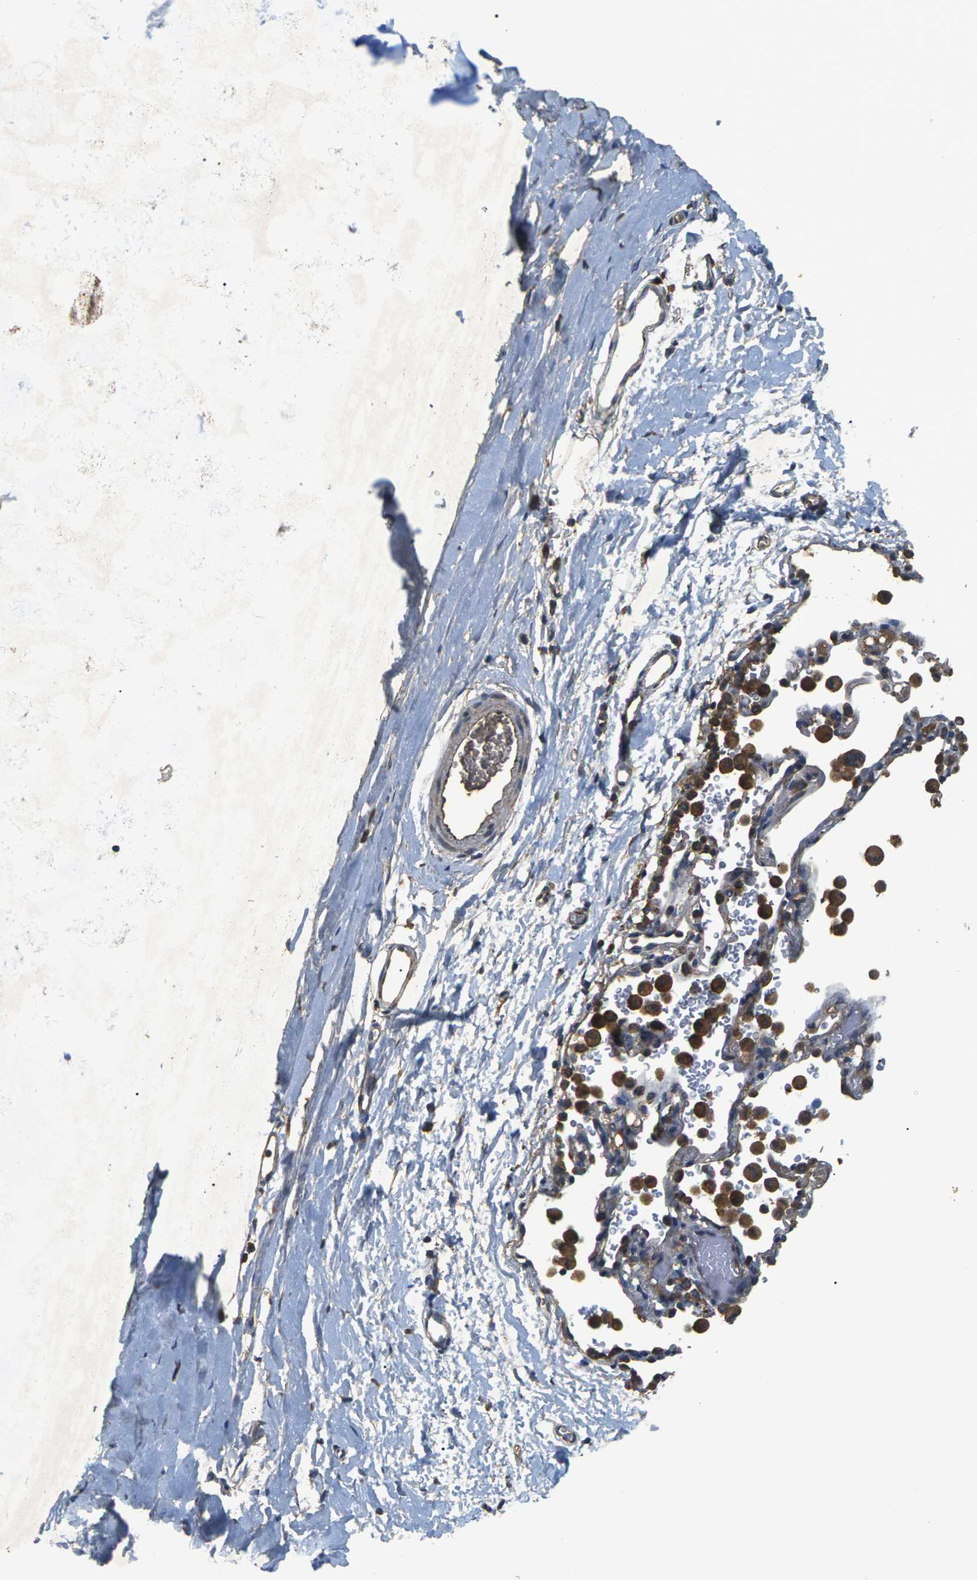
{"staining": {"intensity": "moderate", "quantity": "25%-75%", "location": "cytoplasmic/membranous"}, "tissue": "adipose tissue", "cell_type": "Adipocytes", "image_type": "normal", "snomed": [{"axis": "morphology", "description": "Normal tissue, NOS"}, {"axis": "topography", "description": "Cartilage tissue"}, {"axis": "topography", "description": "Bronchus"}], "caption": "Approximately 25%-75% of adipocytes in normal adipose tissue display moderate cytoplasmic/membranous protein positivity as visualized by brown immunohistochemical staining.", "gene": "B4GAT1", "patient": {"sex": "female", "age": 53}}